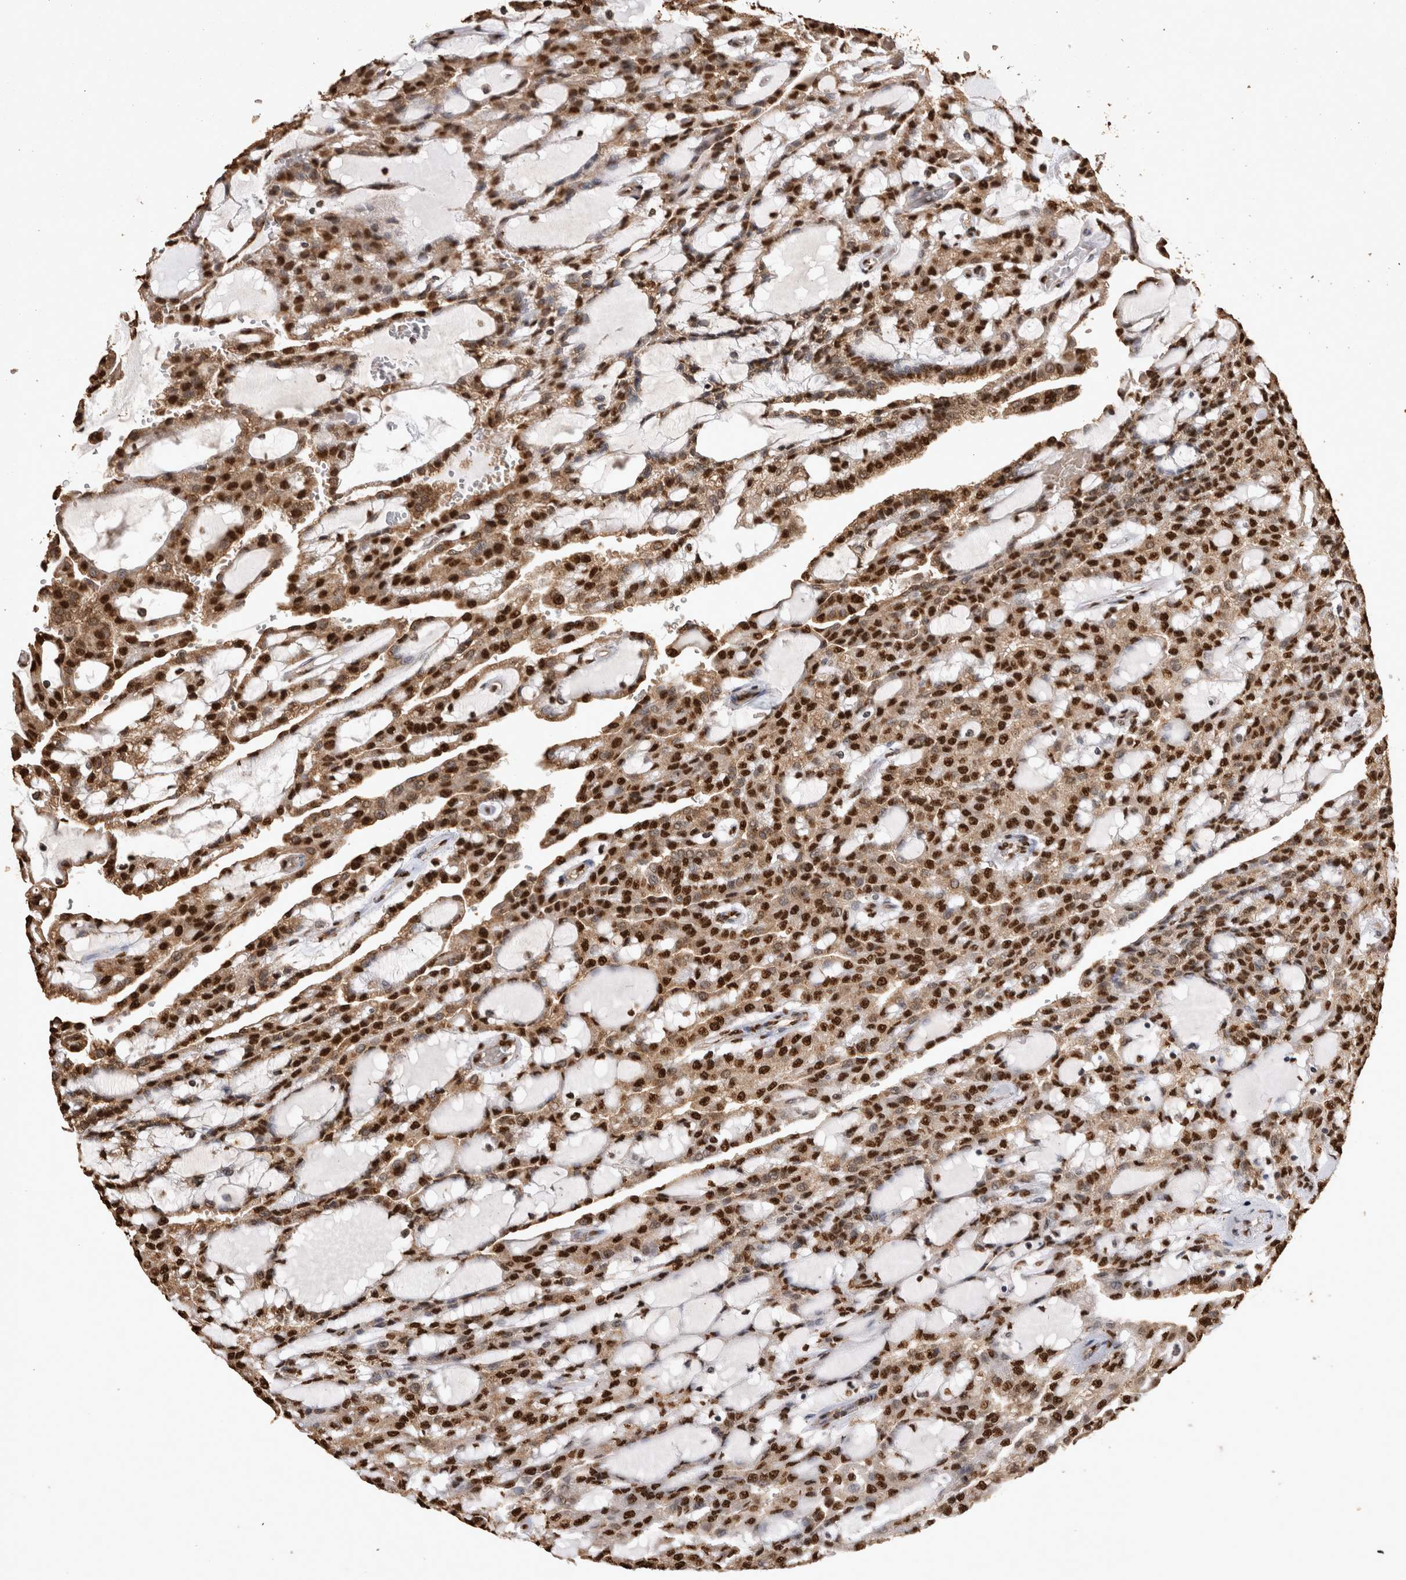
{"staining": {"intensity": "strong", "quantity": ">75%", "location": "nuclear"}, "tissue": "renal cancer", "cell_type": "Tumor cells", "image_type": "cancer", "snomed": [{"axis": "morphology", "description": "Adenocarcinoma, NOS"}, {"axis": "topography", "description": "Kidney"}], "caption": "Protein positivity by immunohistochemistry (IHC) demonstrates strong nuclear positivity in about >75% of tumor cells in renal cancer. The staining is performed using DAB brown chromogen to label protein expression. The nuclei are counter-stained blue using hematoxylin.", "gene": "OAS2", "patient": {"sex": "male", "age": 63}}